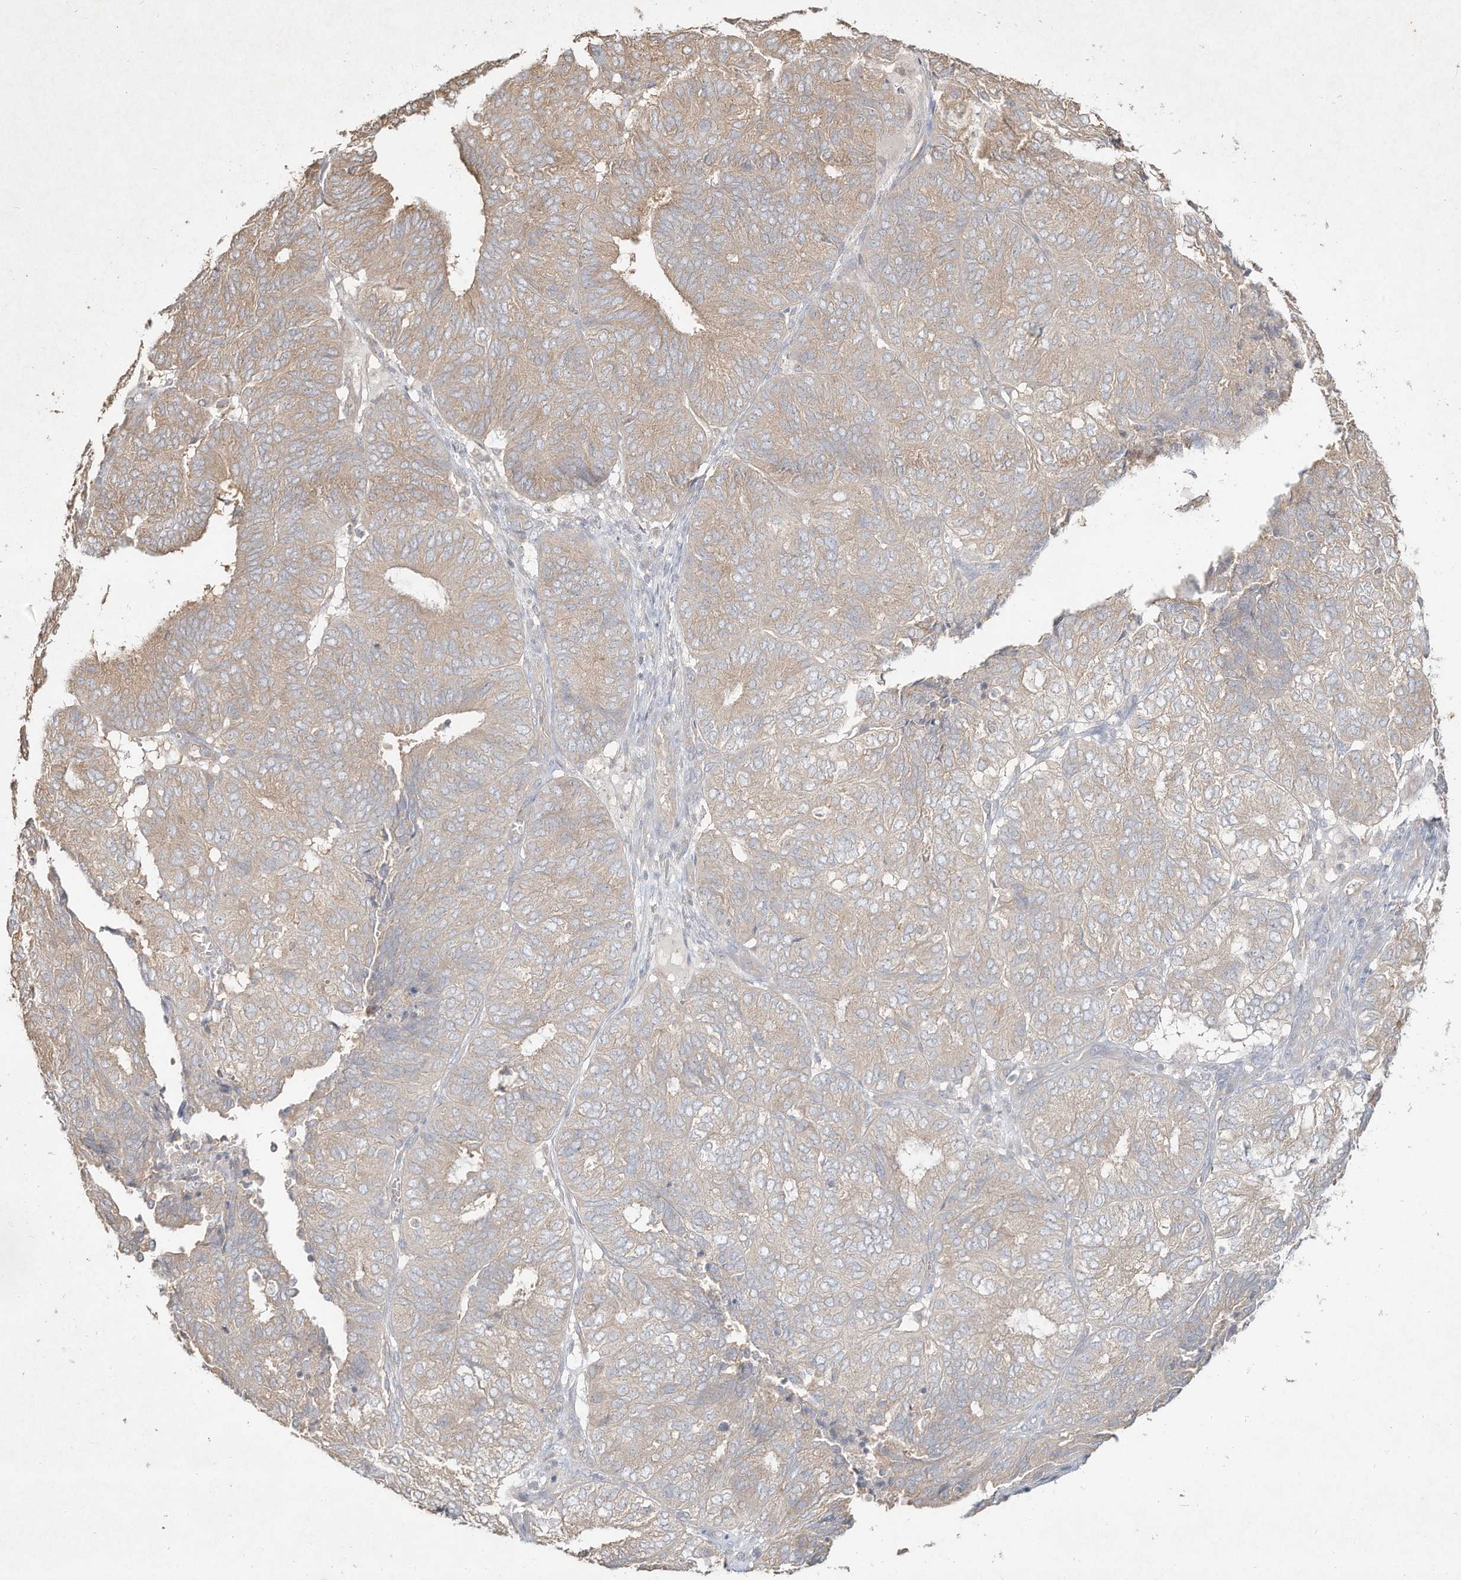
{"staining": {"intensity": "weak", "quantity": "<25%", "location": "cytoplasmic/membranous"}, "tissue": "endometrial cancer", "cell_type": "Tumor cells", "image_type": "cancer", "snomed": [{"axis": "morphology", "description": "Adenocarcinoma, NOS"}, {"axis": "topography", "description": "Uterus"}], "caption": "Tumor cells show no significant protein expression in endometrial adenocarcinoma.", "gene": "DYNC1I2", "patient": {"sex": "female", "age": 60}}